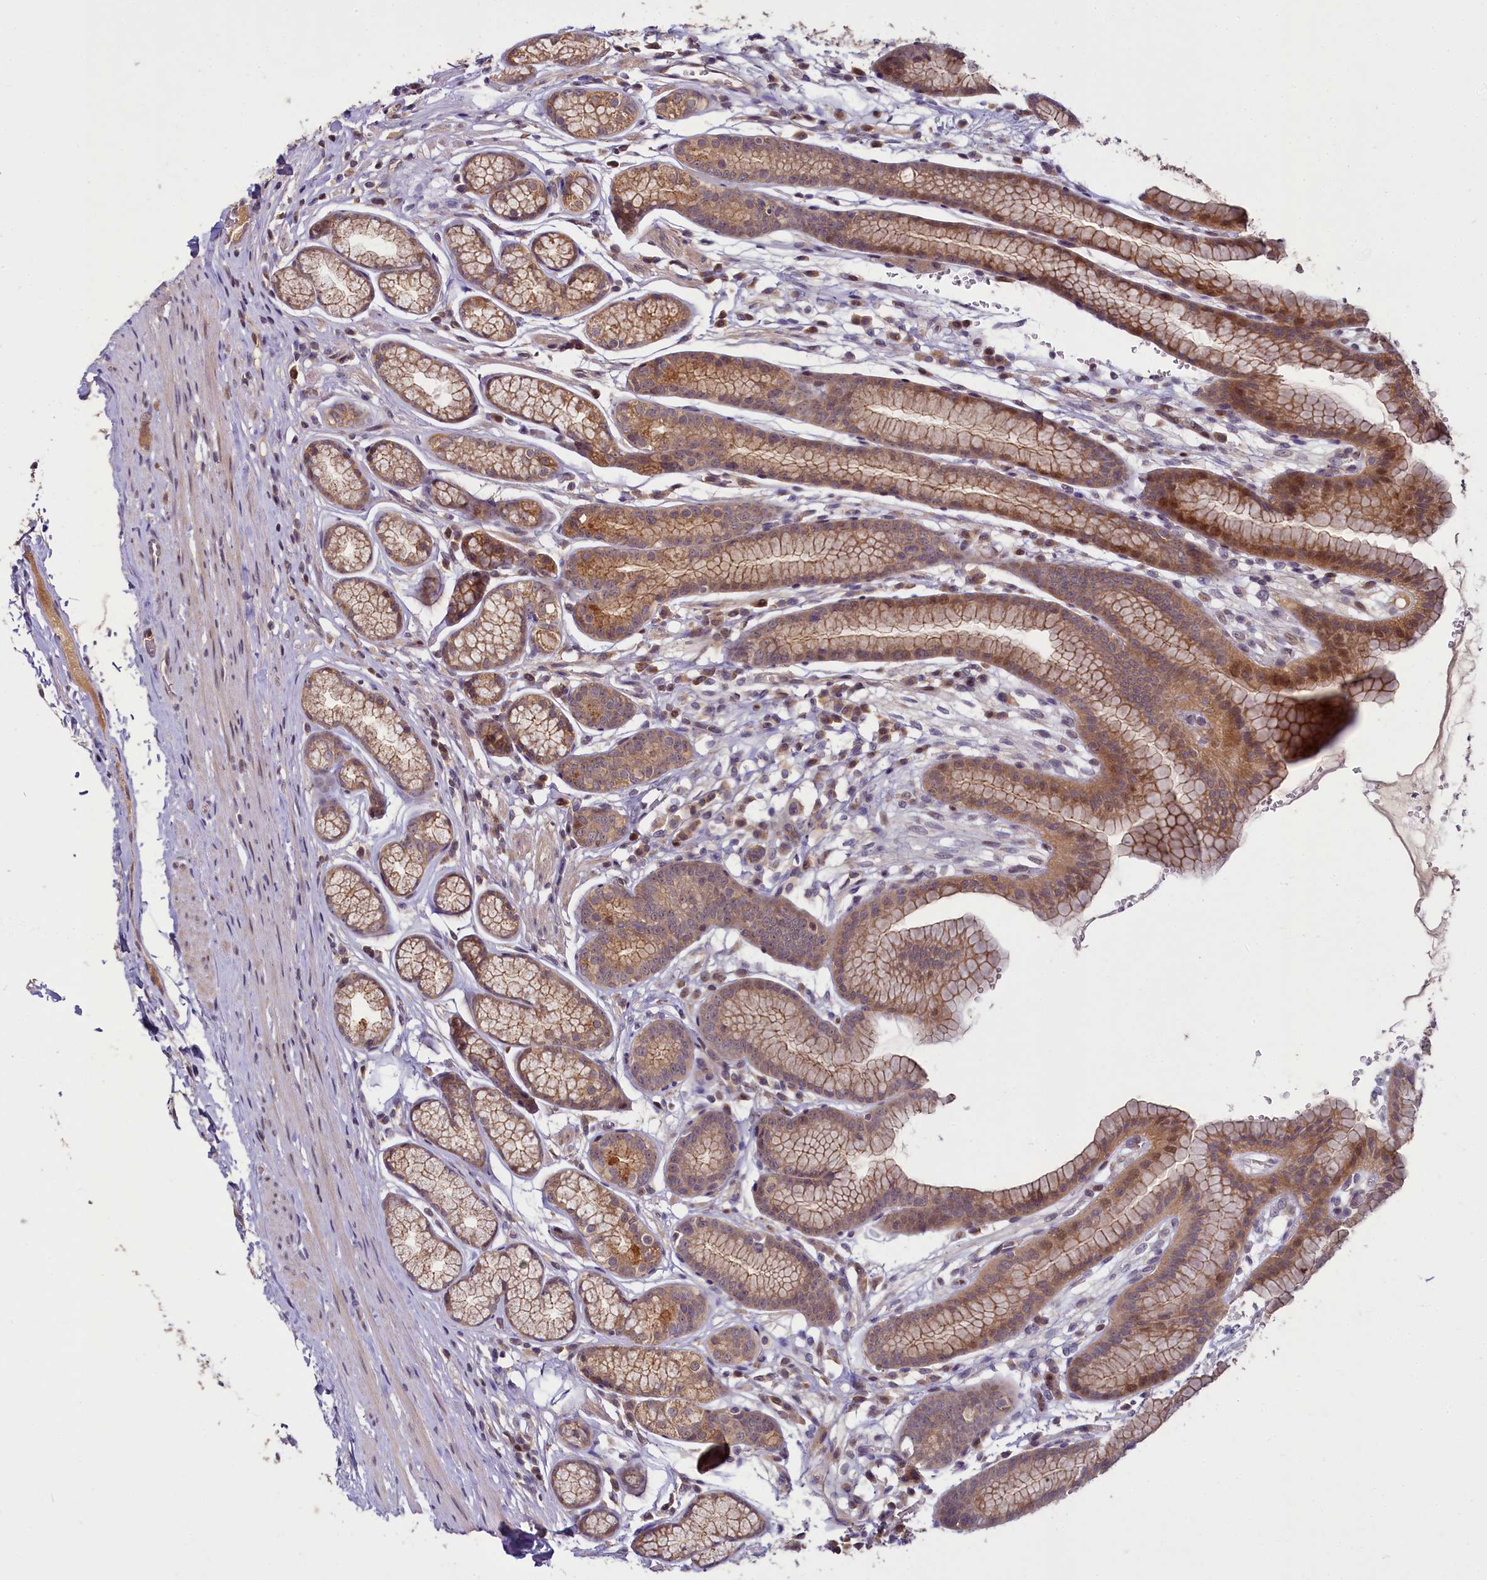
{"staining": {"intensity": "moderate", "quantity": ">75%", "location": "cytoplasmic/membranous,nuclear"}, "tissue": "stomach", "cell_type": "Glandular cells", "image_type": "normal", "snomed": [{"axis": "morphology", "description": "Normal tissue, NOS"}, {"axis": "topography", "description": "Stomach"}], "caption": "Moderate cytoplasmic/membranous,nuclear protein staining is appreciated in about >75% of glandular cells in stomach.", "gene": "TMEM39A", "patient": {"sex": "male", "age": 42}}